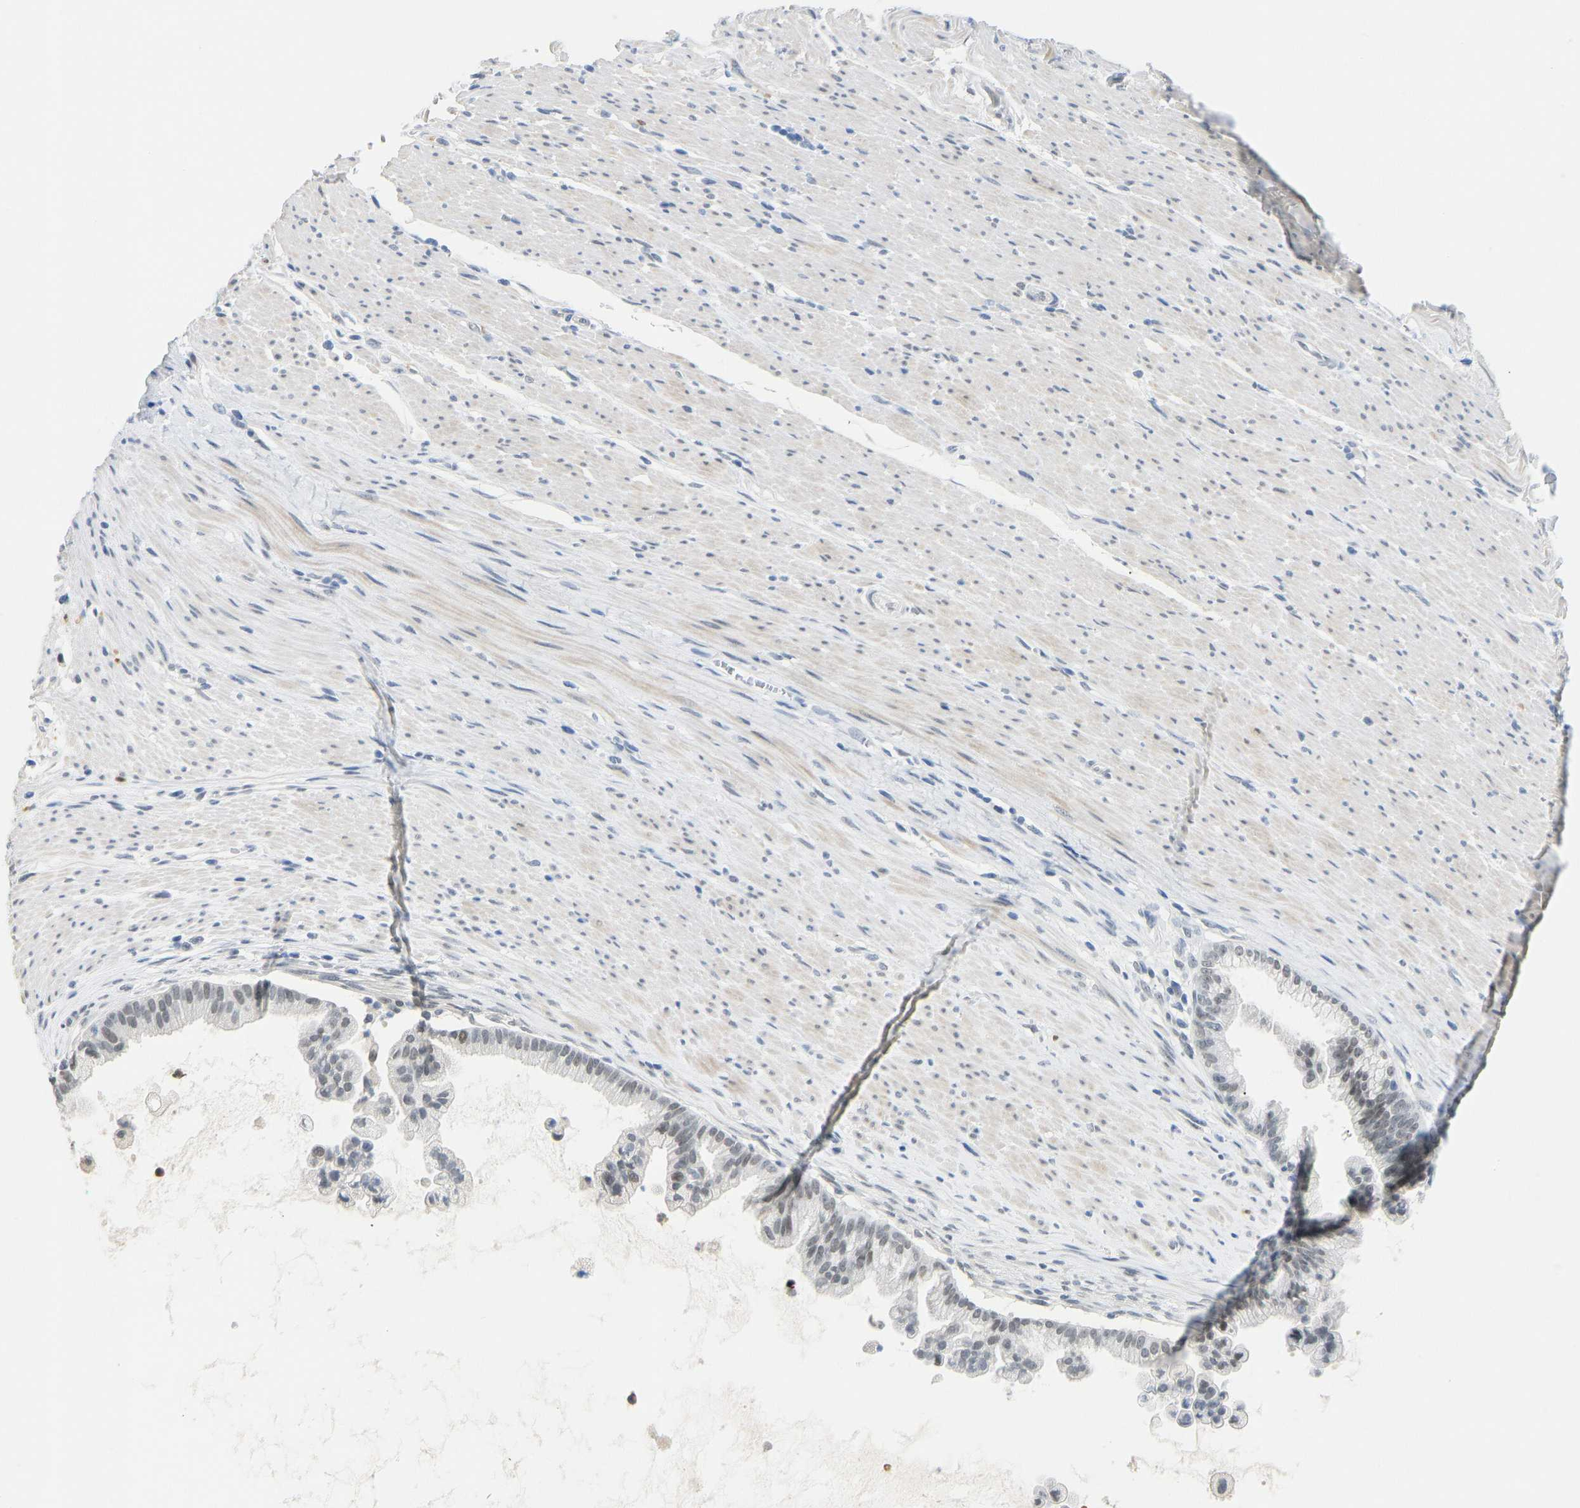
{"staining": {"intensity": "negative", "quantity": "none", "location": "none"}, "tissue": "pancreatic cancer", "cell_type": "Tumor cells", "image_type": "cancer", "snomed": [{"axis": "morphology", "description": "Adenocarcinoma, NOS"}, {"axis": "topography", "description": "Pancreas"}], "caption": "Tumor cells show no significant protein expression in adenocarcinoma (pancreatic). (DAB immunohistochemistry visualized using brightfield microscopy, high magnification).", "gene": "TXNDC2", "patient": {"sex": "male", "age": 69}}